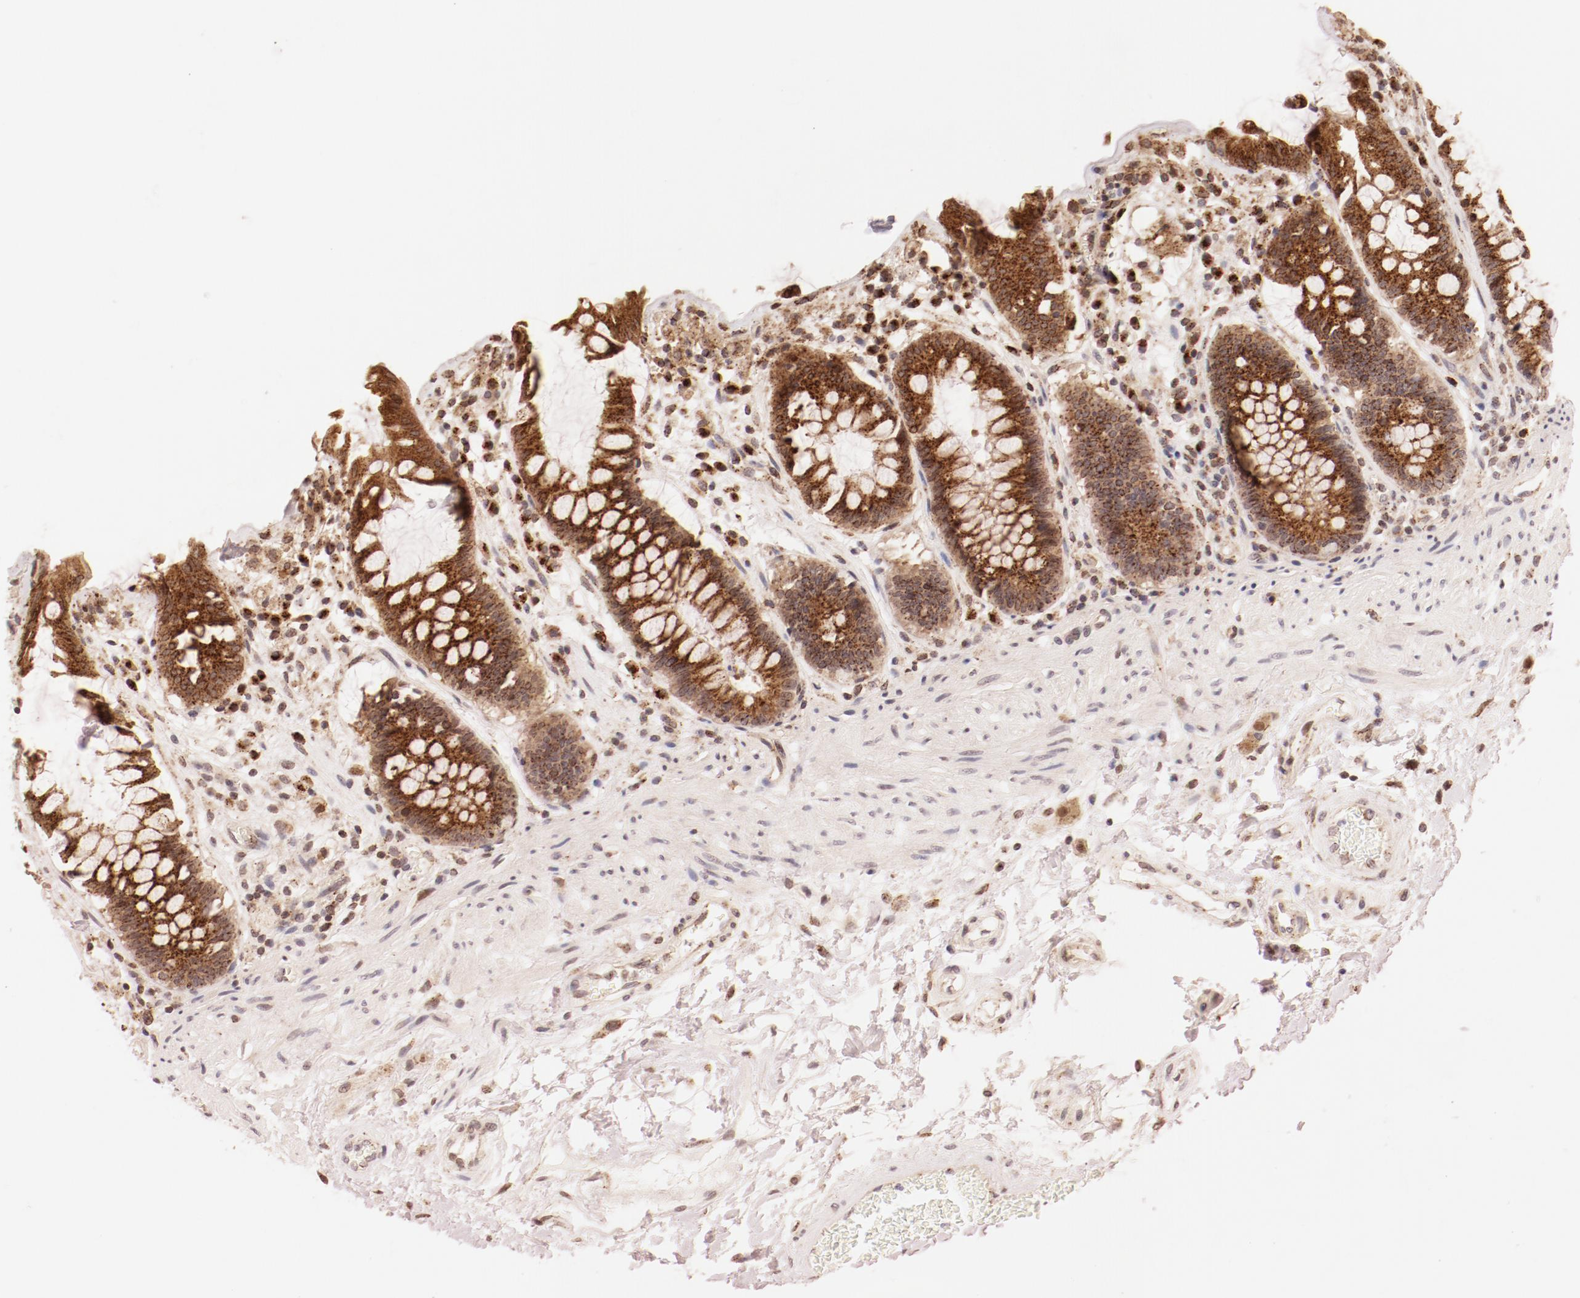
{"staining": {"intensity": "moderate", "quantity": ">75%", "location": "cytoplasmic/membranous"}, "tissue": "rectum", "cell_type": "Glandular cells", "image_type": "normal", "snomed": [{"axis": "morphology", "description": "Normal tissue, NOS"}, {"axis": "topography", "description": "Rectum"}], "caption": "Moderate cytoplasmic/membranous protein staining is present in approximately >75% of glandular cells in rectum. The protein of interest is stained brown, and the nuclei are stained in blue (DAB IHC with brightfield microscopy, high magnification).", "gene": "RPL12", "patient": {"sex": "female", "age": 46}}